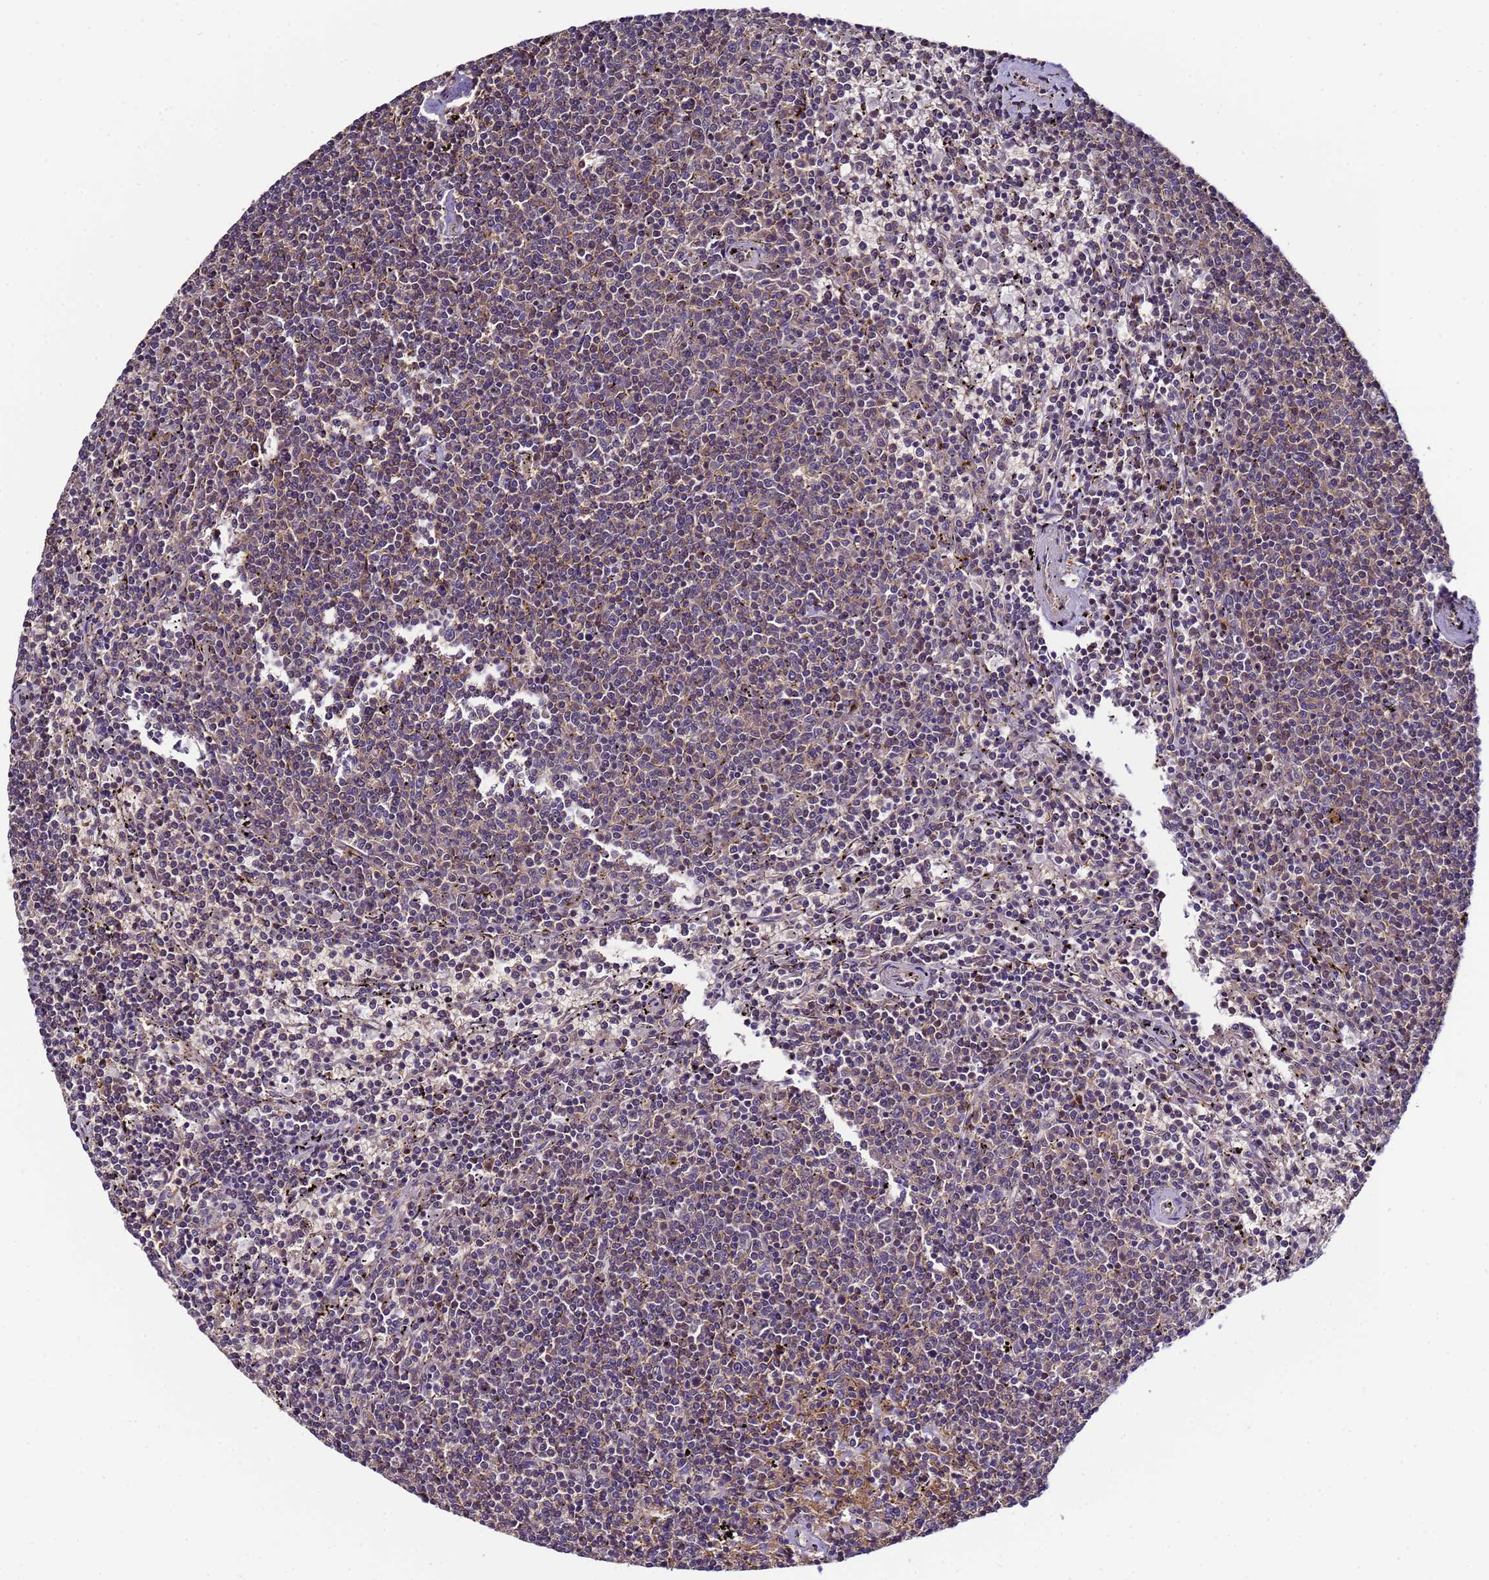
{"staining": {"intensity": "weak", "quantity": "<25%", "location": "cytoplasmic/membranous"}, "tissue": "lymphoma", "cell_type": "Tumor cells", "image_type": "cancer", "snomed": [{"axis": "morphology", "description": "Malignant lymphoma, non-Hodgkin's type, Low grade"}, {"axis": "topography", "description": "Spleen"}], "caption": "Lymphoma was stained to show a protein in brown. There is no significant staining in tumor cells.", "gene": "NAXE", "patient": {"sex": "female", "age": 50}}